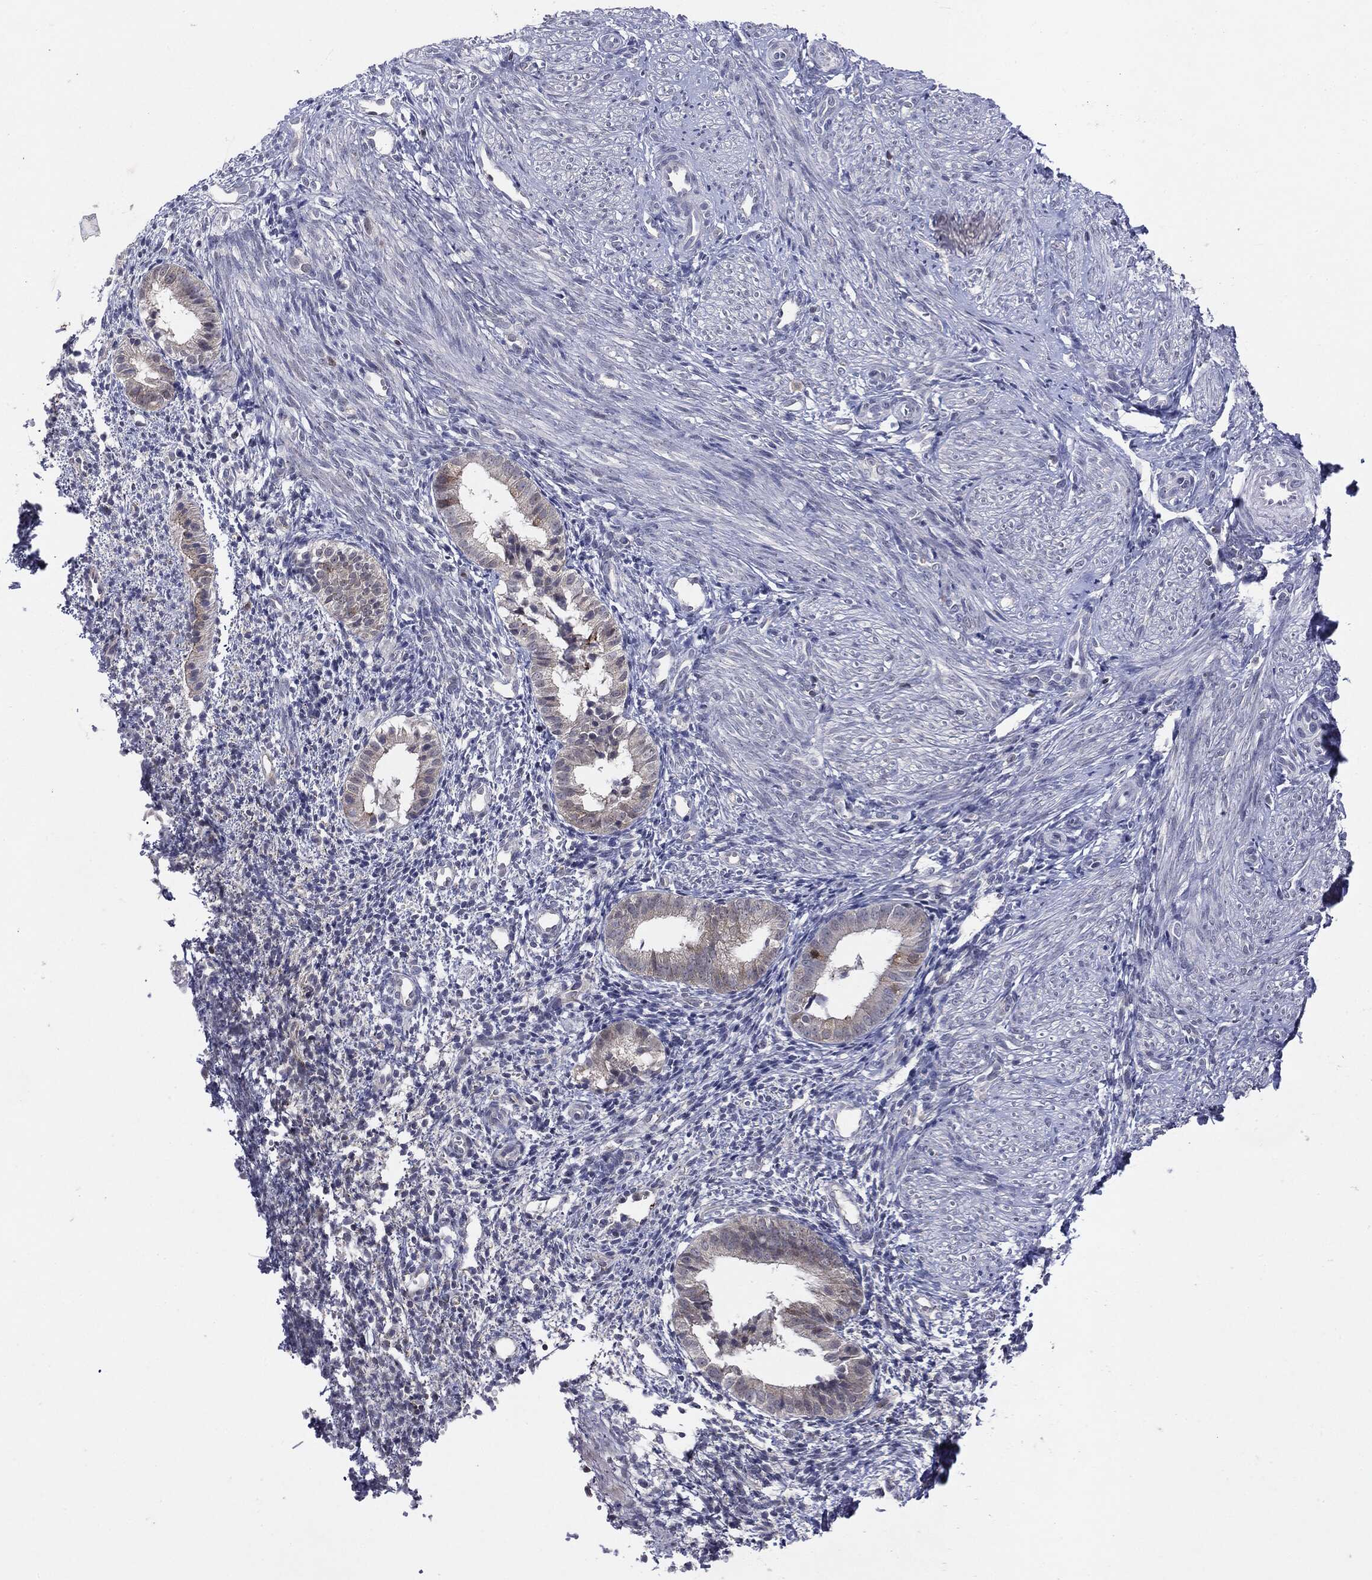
{"staining": {"intensity": "negative", "quantity": "none", "location": "none"}, "tissue": "endometrium", "cell_type": "Cells in endometrial stroma", "image_type": "normal", "snomed": [{"axis": "morphology", "description": "Normal tissue, NOS"}, {"axis": "topography", "description": "Endometrium"}], "caption": "DAB immunohistochemical staining of unremarkable endometrium demonstrates no significant positivity in cells in endometrial stroma.", "gene": "KIF2C", "patient": {"sex": "female", "age": 47}}